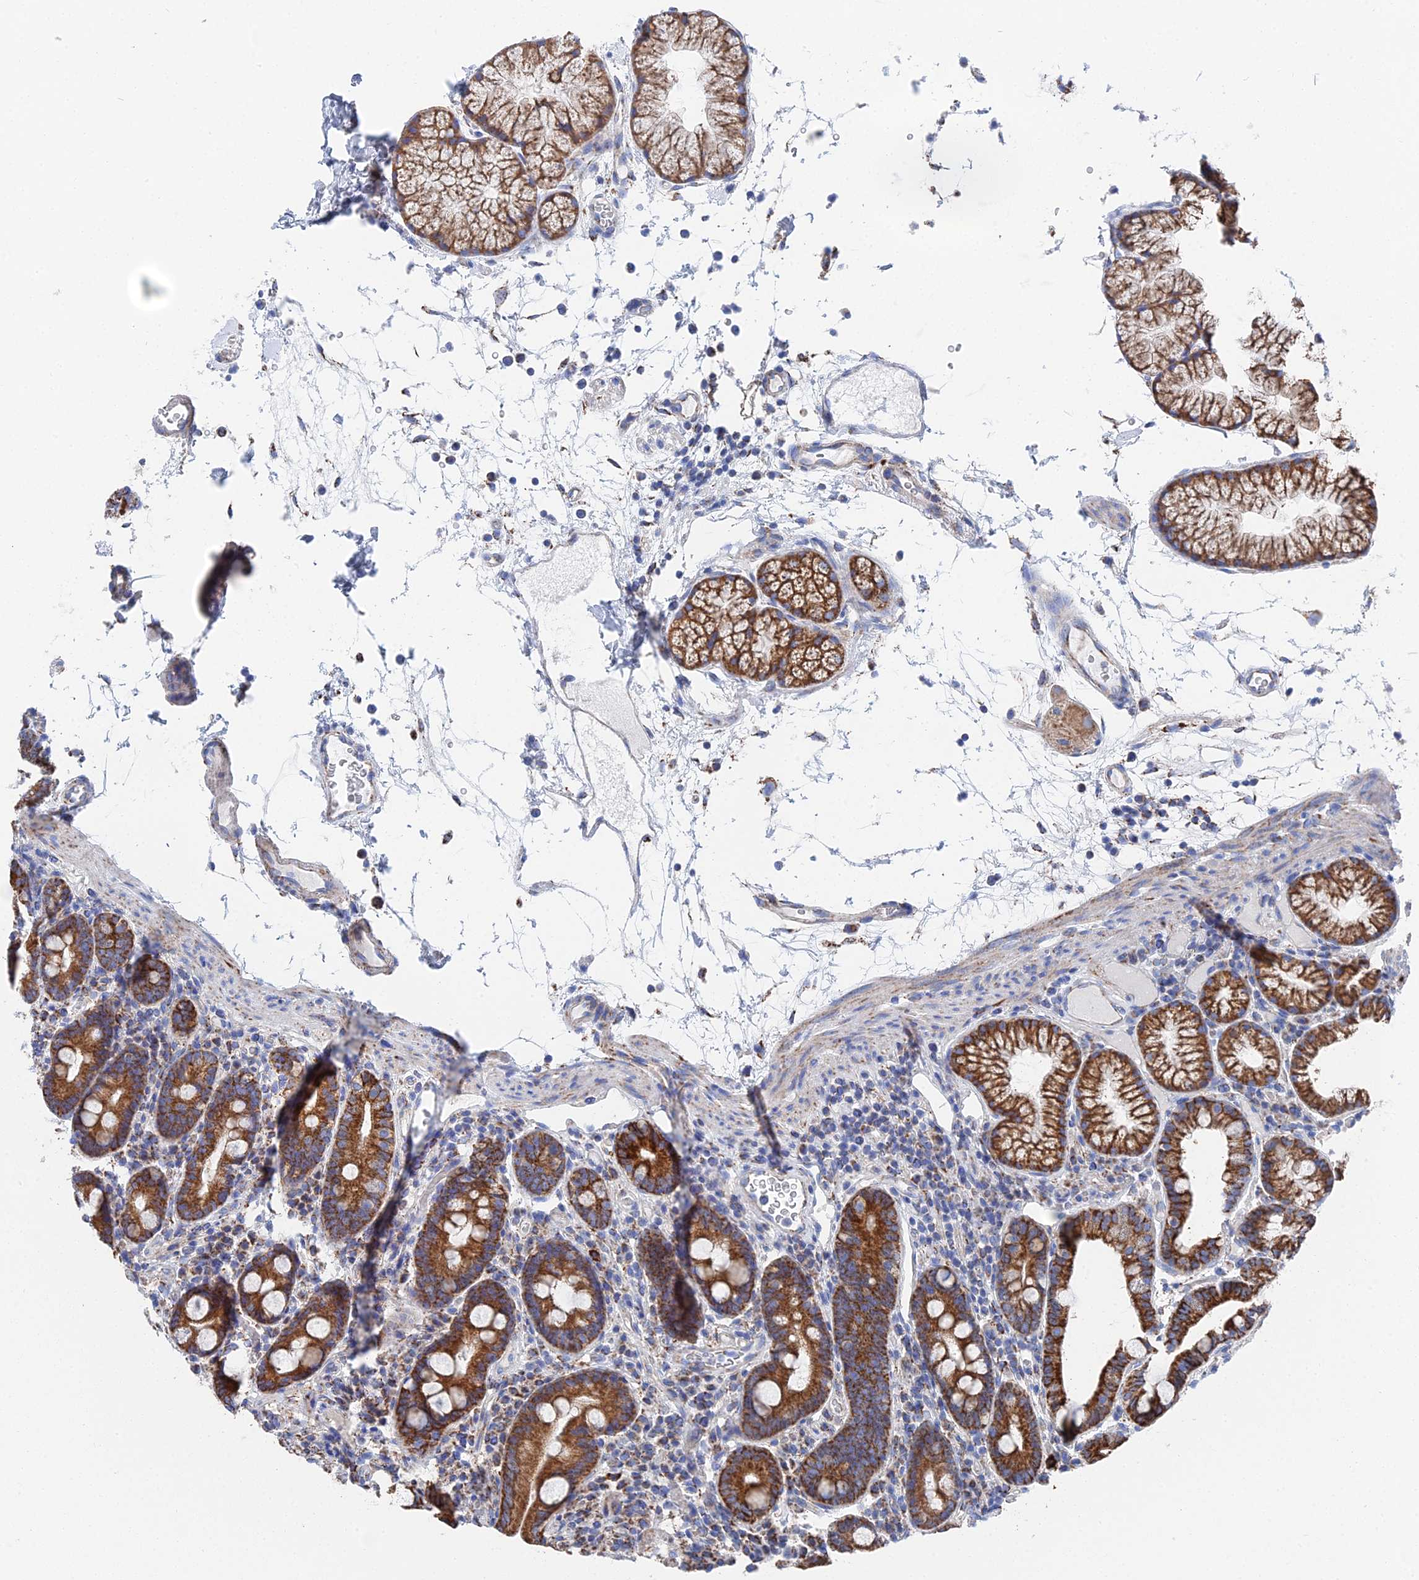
{"staining": {"intensity": "strong", "quantity": ">75%", "location": "cytoplasmic/membranous"}, "tissue": "duodenum", "cell_type": "Glandular cells", "image_type": "normal", "snomed": [{"axis": "morphology", "description": "Normal tissue, NOS"}, {"axis": "topography", "description": "Duodenum"}], "caption": "Immunohistochemistry (IHC) (DAB) staining of benign duodenum demonstrates strong cytoplasmic/membranous protein staining in about >75% of glandular cells.", "gene": "IFT80", "patient": {"sex": "male", "age": 54}}